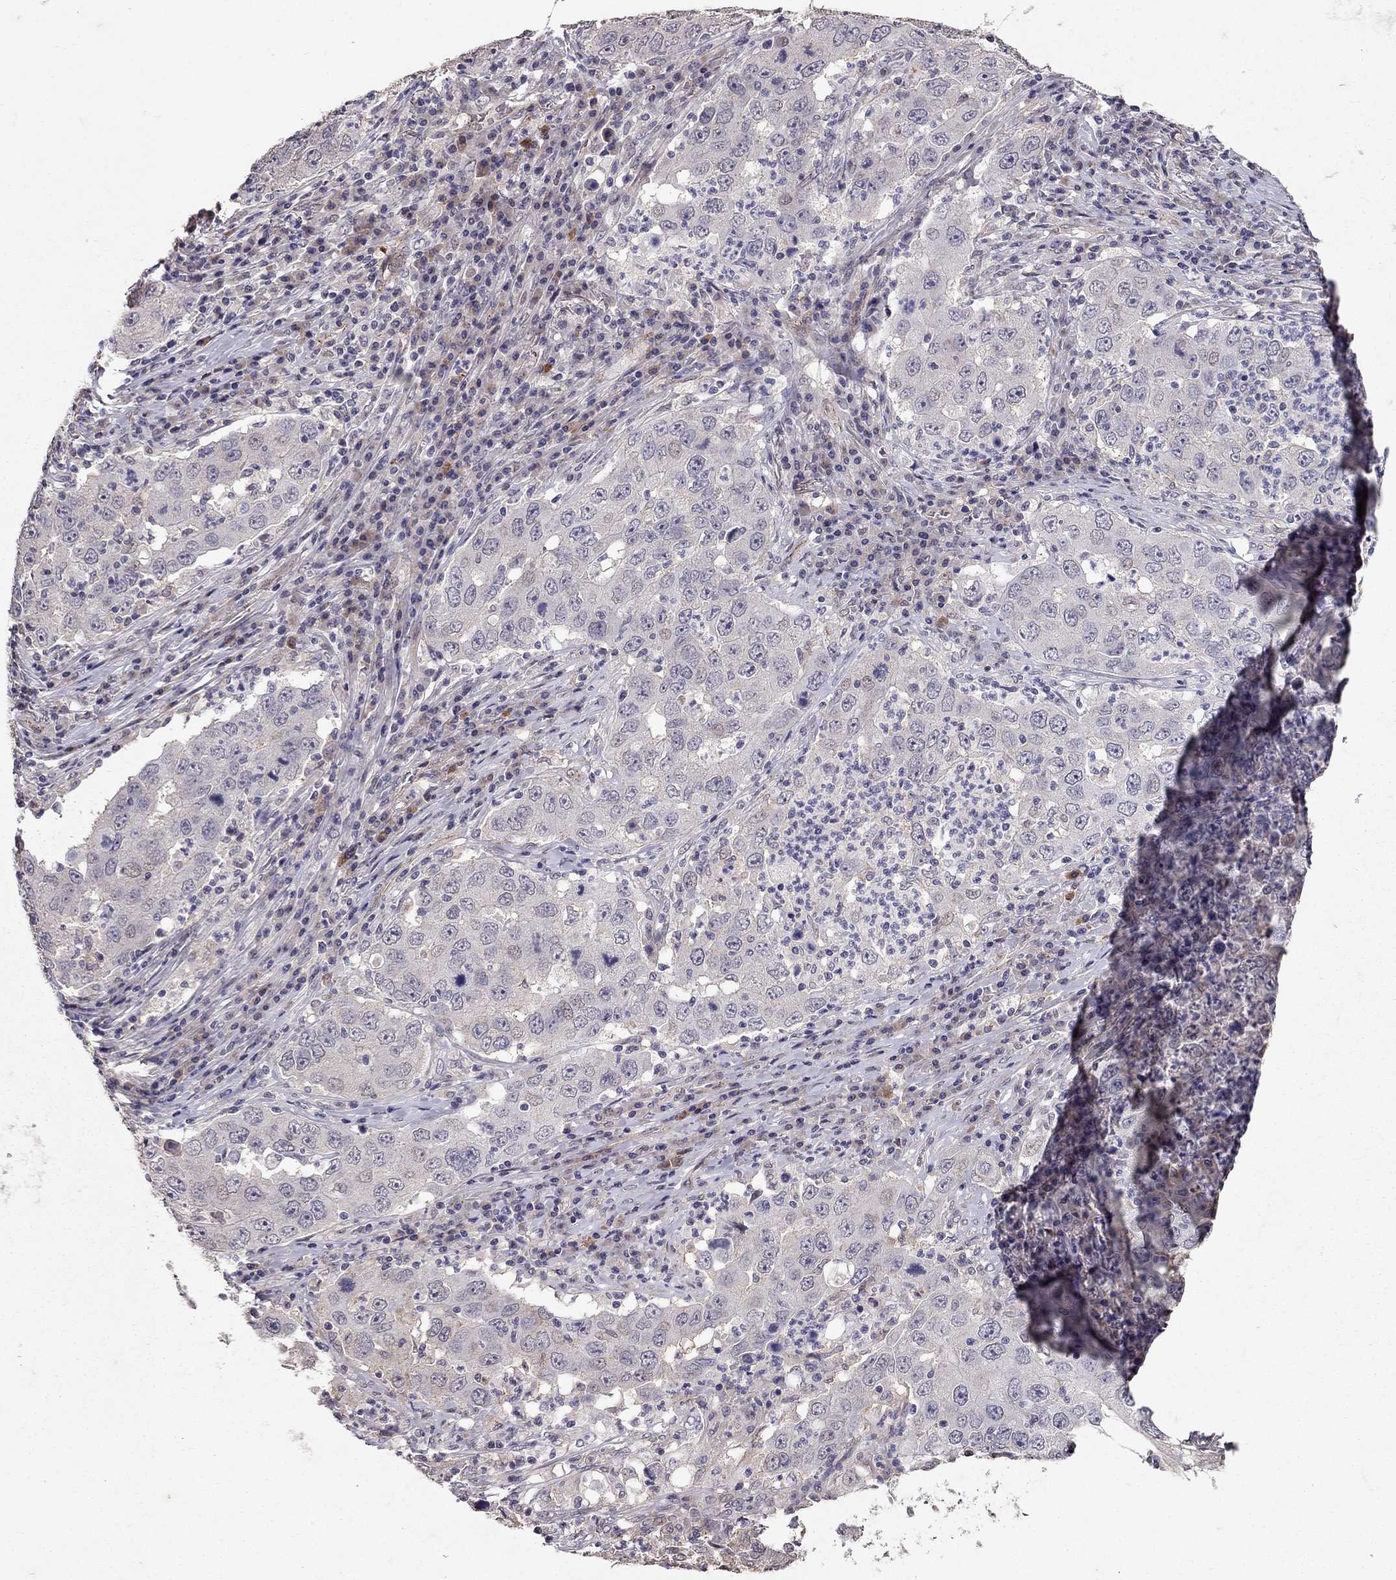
{"staining": {"intensity": "negative", "quantity": "none", "location": "none"}, "tissue": "lung cancer", "cell_type": "Tumor cells", "image_type": "cancer", "snomed": [{"axis": "morphology", "description": "Adenocarcinoma, NOS"}, {"axis": "topography", "description": "Lung"}], "caption": "Human adenocarcinoma (lung) stained for a protein using immunohistochemistry (IHC) demonstrates no positivity in tumor cells.", "gene": "RASIP1", "patient": {"sex": "male", "age": 73}}